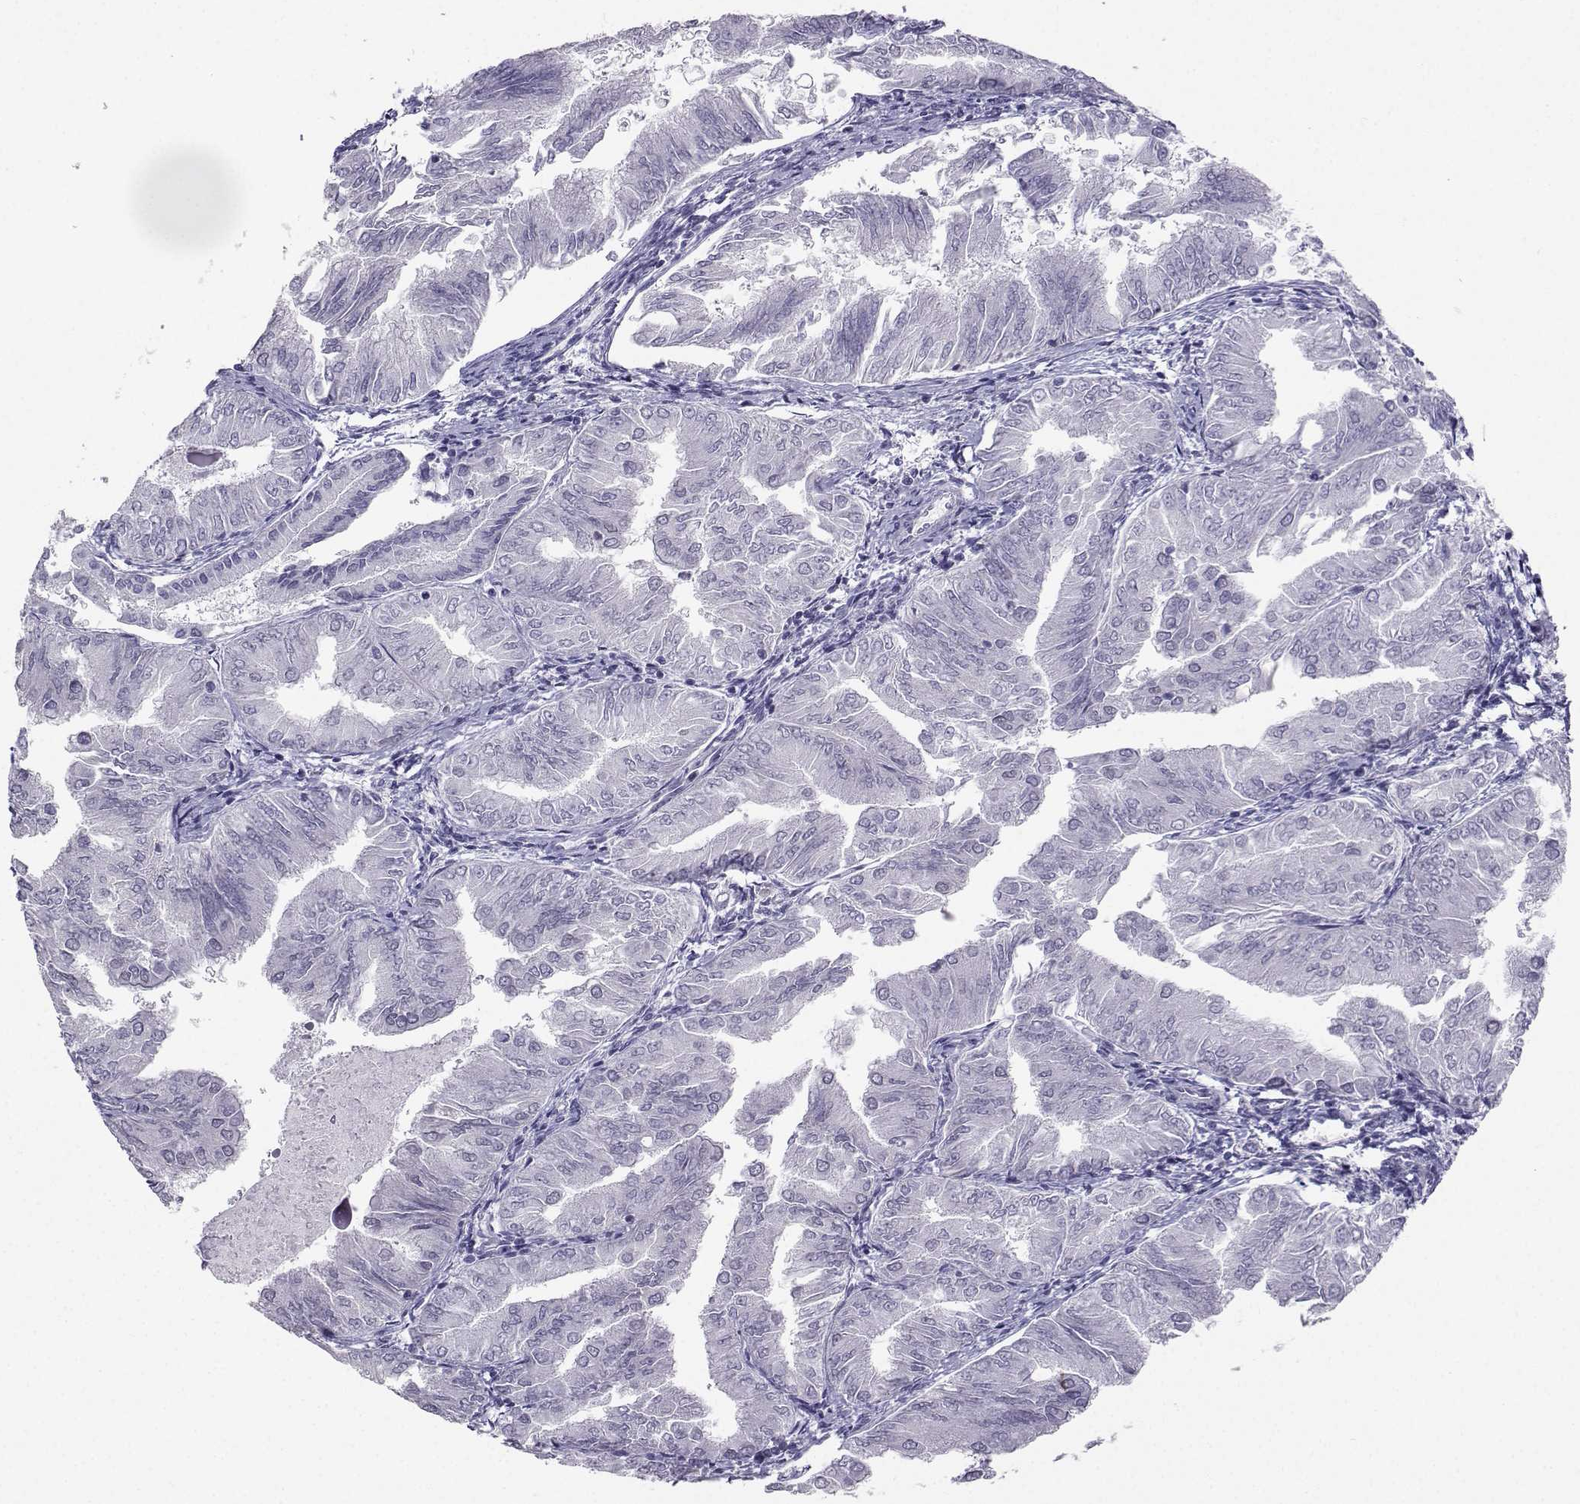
{"staining": {"intensity": "negative", "quantity": "none", "location": "none"}, "tissue": "endometrial cancer", "cell_type": "Tumor cells", "image_type": "cancer", "snomed": [{"axis": "morphology", "description": "Adenocarcinoma, NOS"}, {"axis": "topography", "description": "Endometrium"}], "caption": "The photomicrograph shows no staining of tumor cells in endometrial adenocarcinoma.", "gene": "TEDC2", "patient": {"sex": "female", "age": 53}}